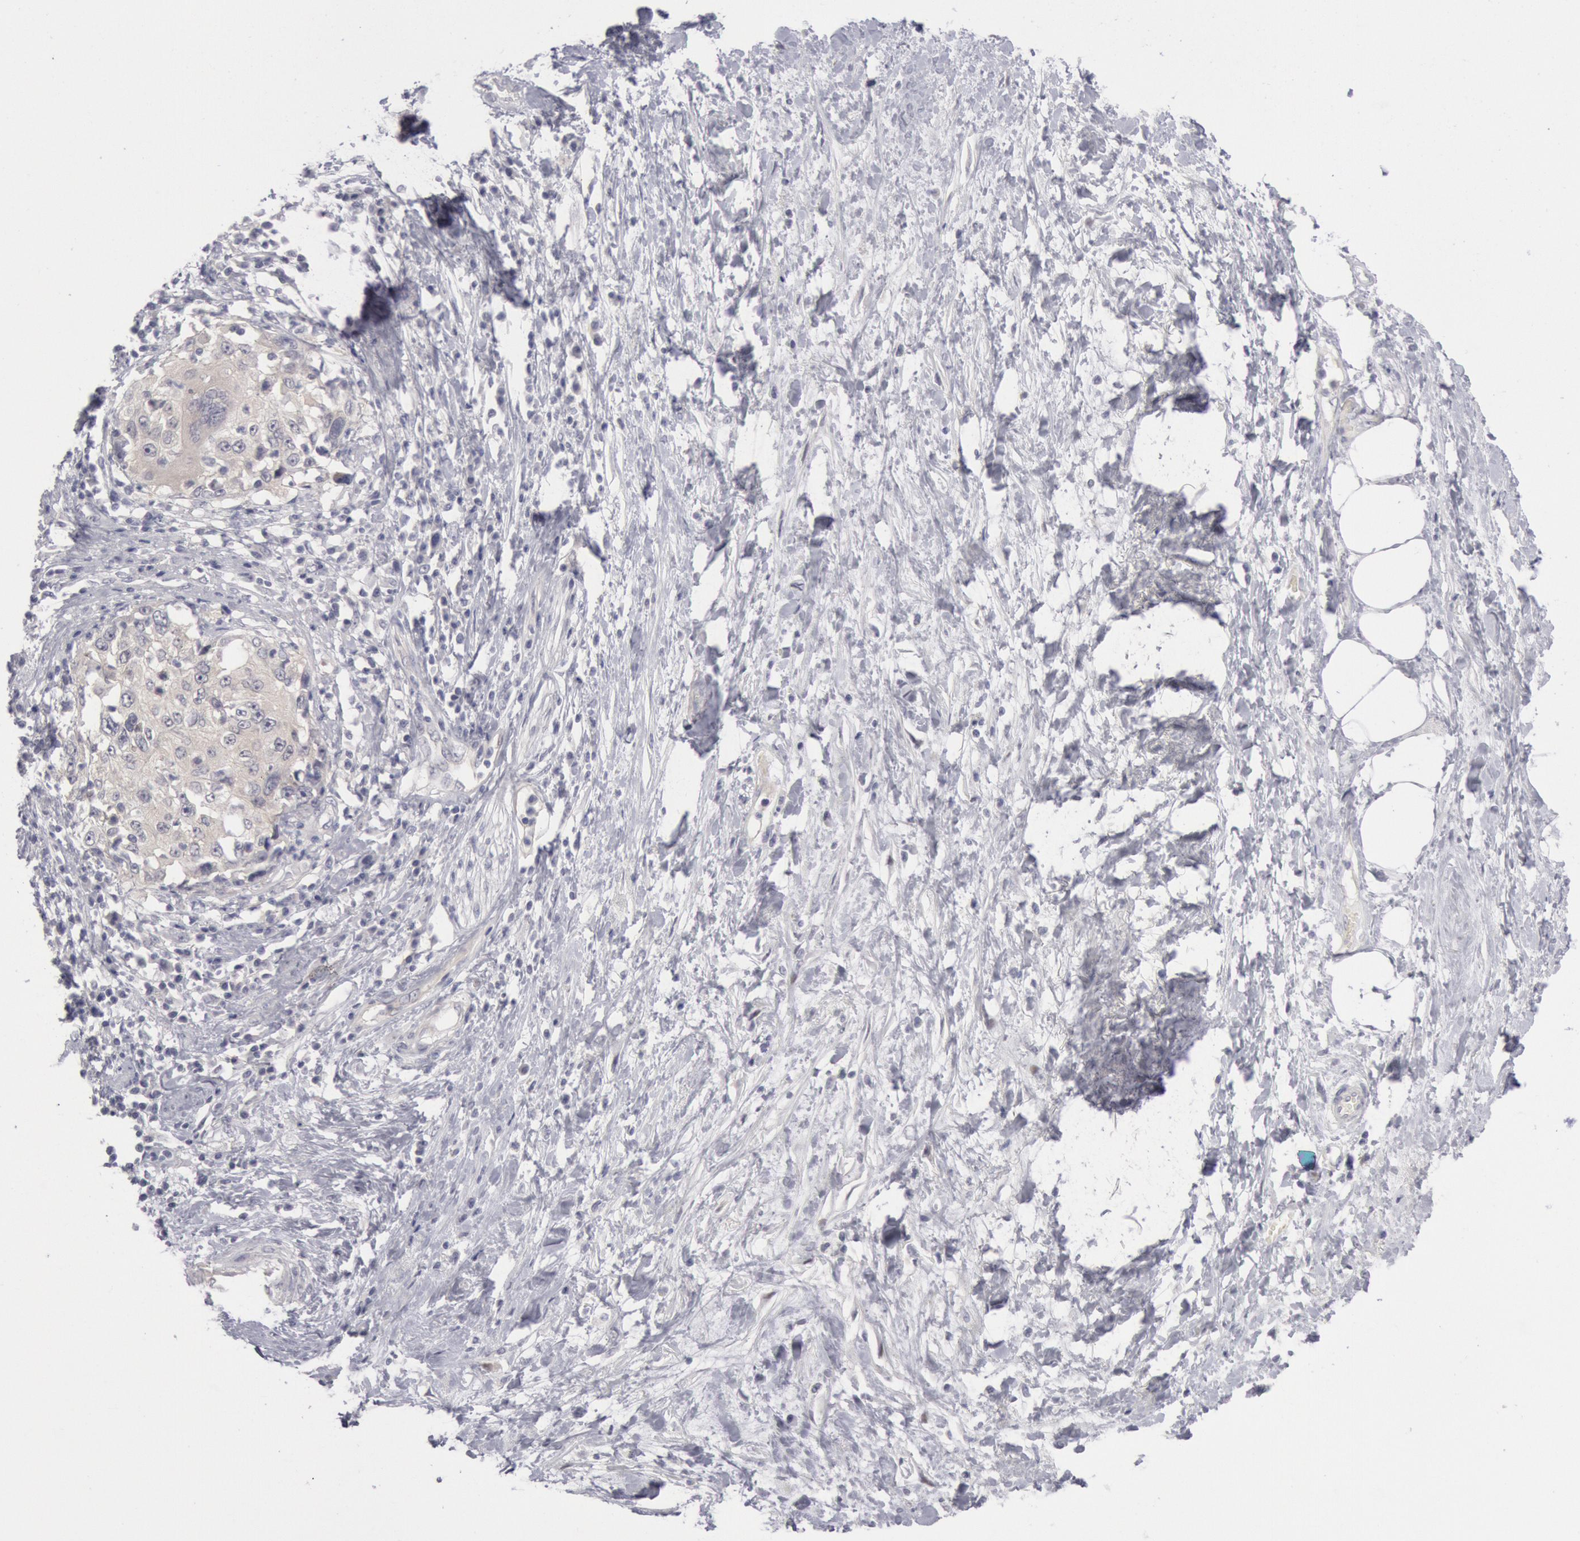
{"staining": {"intensity": "negative", "quantity": "none", "location": "none"}, "tissue": "cervical cancer", "cell_type": "Tumor cells", "image_type": "cancer", "snomed": [{"axis": "morphology", "description": "Squamous cell carcinoma, NOS"}, {"axis": "topography", "description": "Cervix"}], "caption": "Immunohistochemistry (IHC) image of cervical cancer stained for a protein (brown), which demonstrates no positivity in tumor cells.", "gene": "JOSD1", "patient": {"sex": "female", "age": 57}}